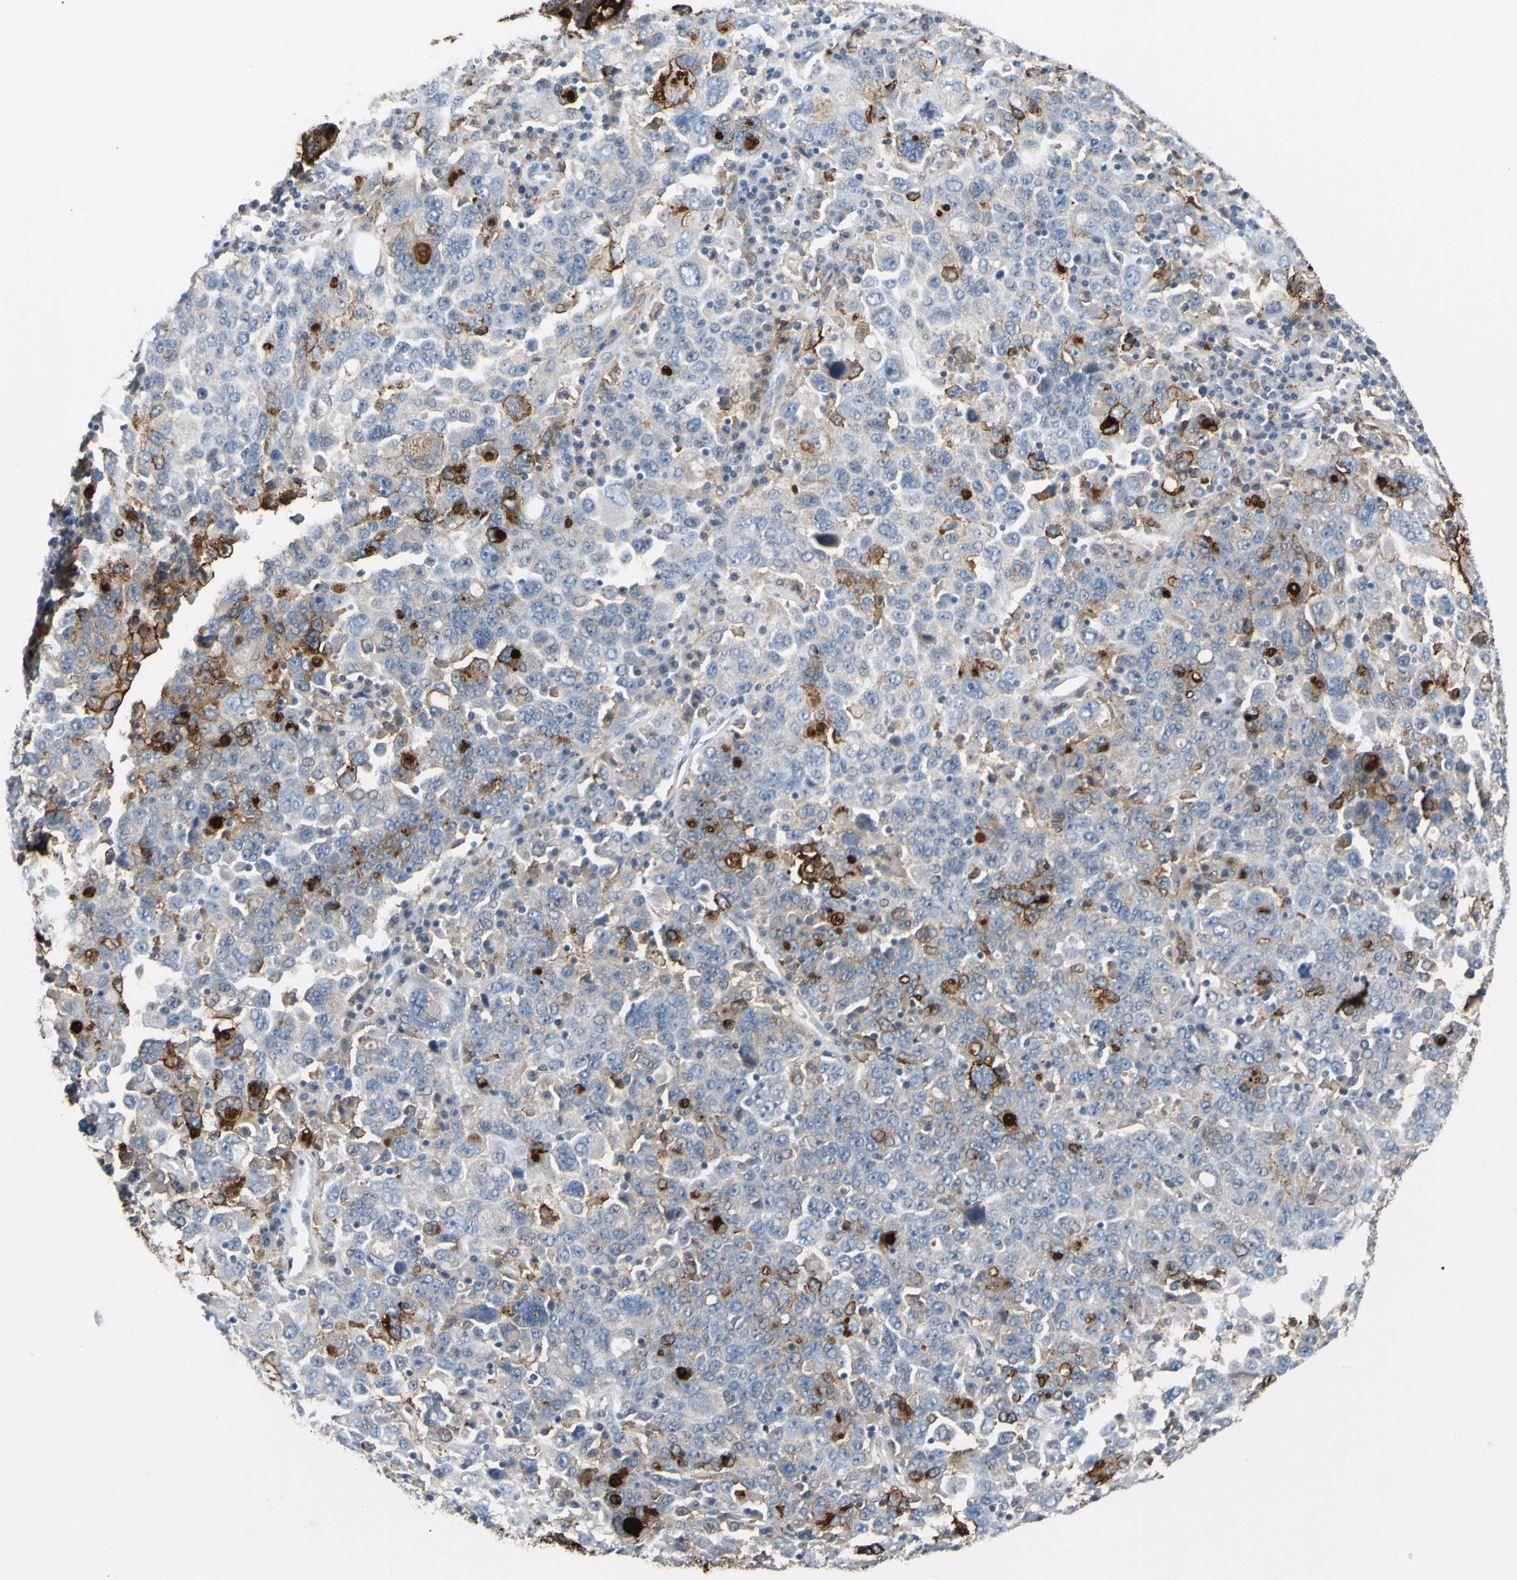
{"staining": {"intensity": "strong", "quantity": "25%-75%", "location": "cytoplasmic/membranous"}, "tissue": "ovarian cancer", "cell_type": "Tumor cells", "image_type": "cancer", "snomed": [{"axis": "morphology", "description": "Carcinoma, endometroid"}, {"axis": "topography", "description": "Ovary"}], "caption": "The histopathology image shows a brown stain indicating the presence of a protein in the cytoplasmic/membranous of tumor cells in endometroid carcinoma (ovarian). The staining was performed using DAB (3,3'-diaminobenzidine) to visualize the protein expression in brown, while the nuclei were stained in blue with hematoxylin (Magnification: 20x).", "gene": "ARHGAP1", "patient": {"sex": "female", "age": 62}}